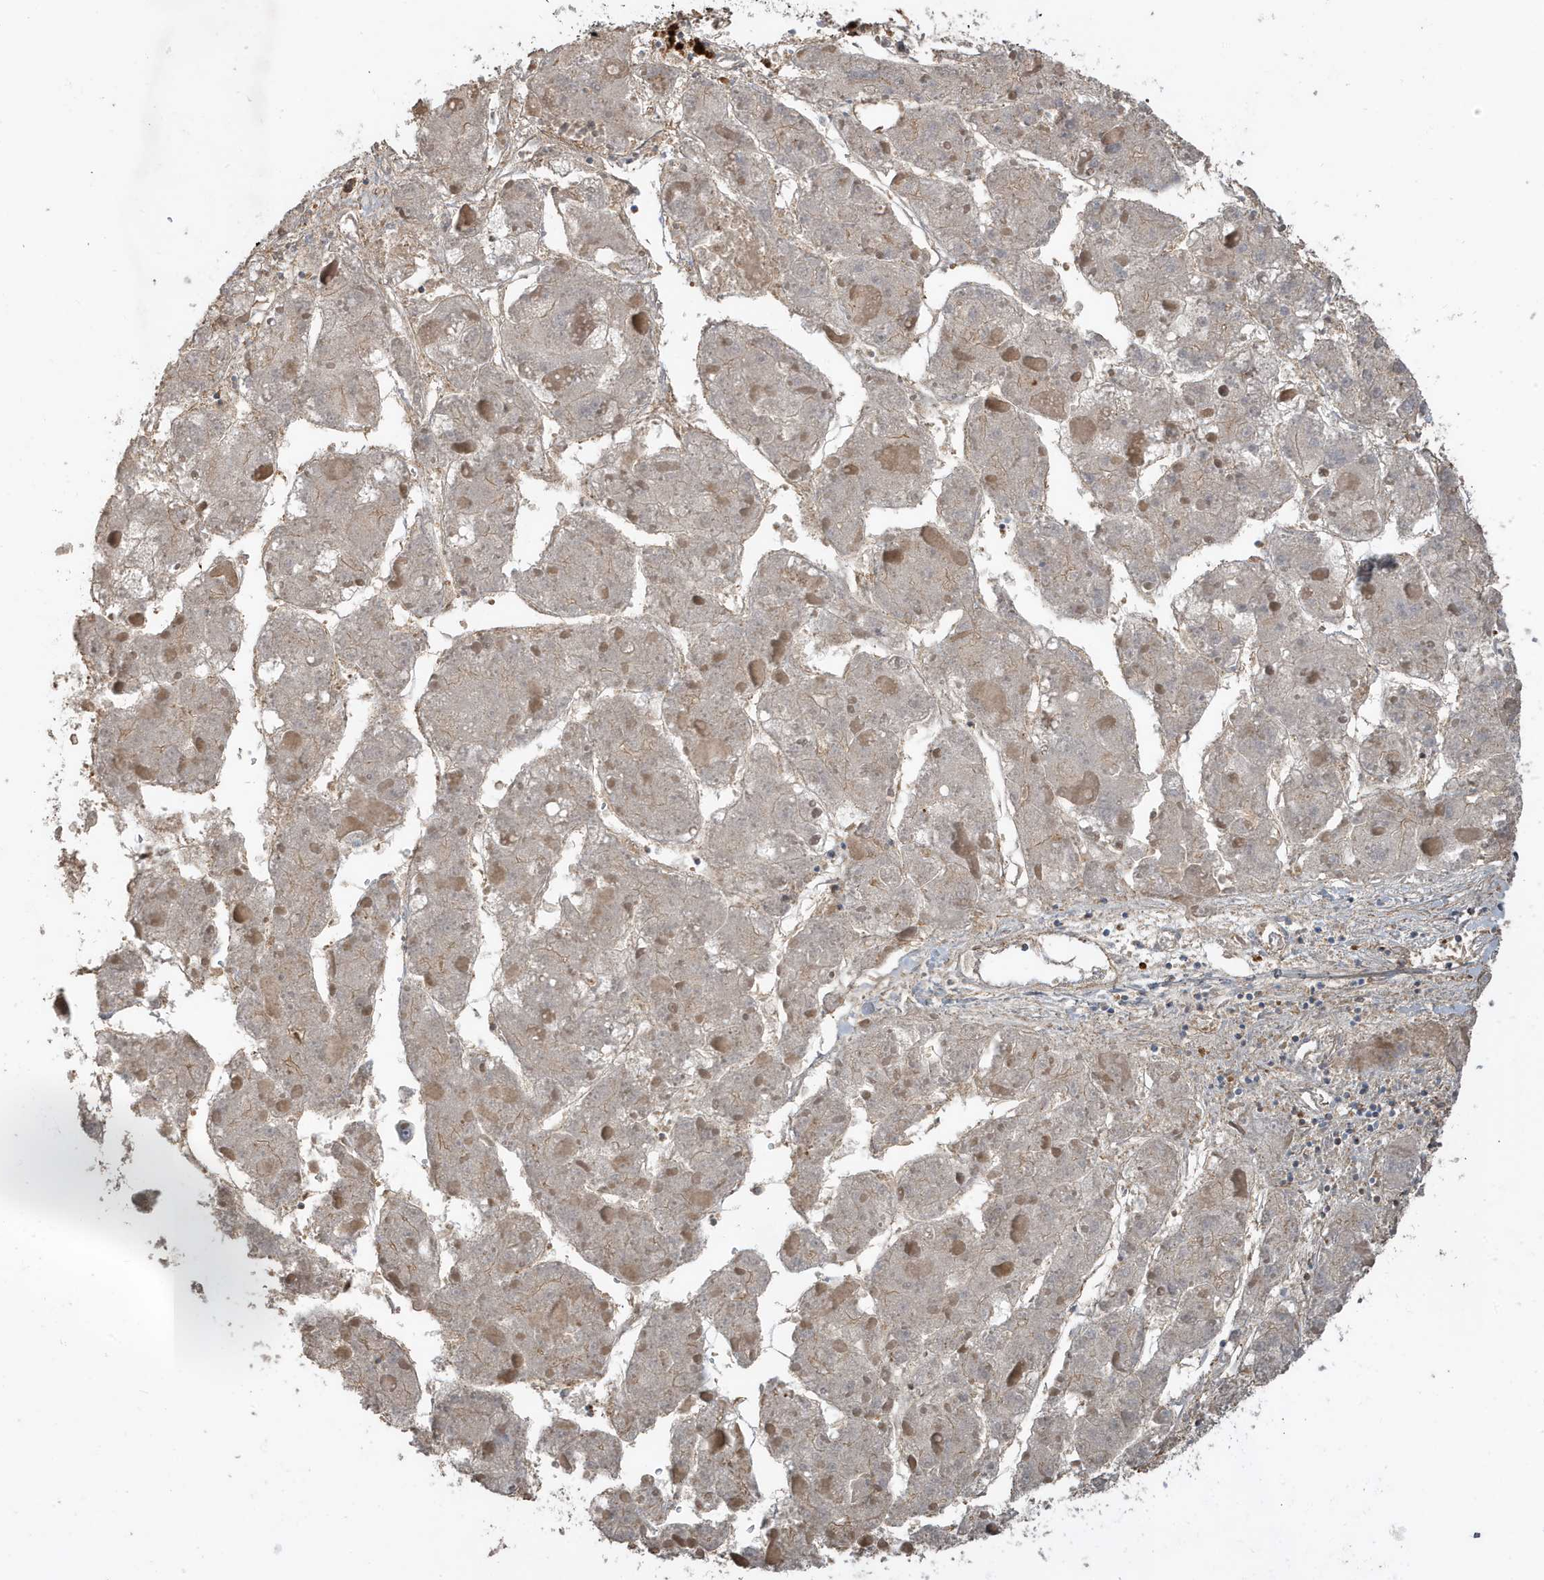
{"staining": {"intensity": "negative", "quantity": "none", "location": "none"}, "tissue": "liver cancer", "cell_type": "Tumor cells", "image_type": "cancer", "snomed": [{"axis": "morphology", "description": "Carcinoma, Hepatocellular, NOS"}, {"axis": "topography", "description": "Liver"}], "caption": "DAB immunohistochemical staining of human liver cancer shows no significant positivity in tumor cells.", "gene": "PRRT3", "patient": {"sex": "female", "age": 73}}